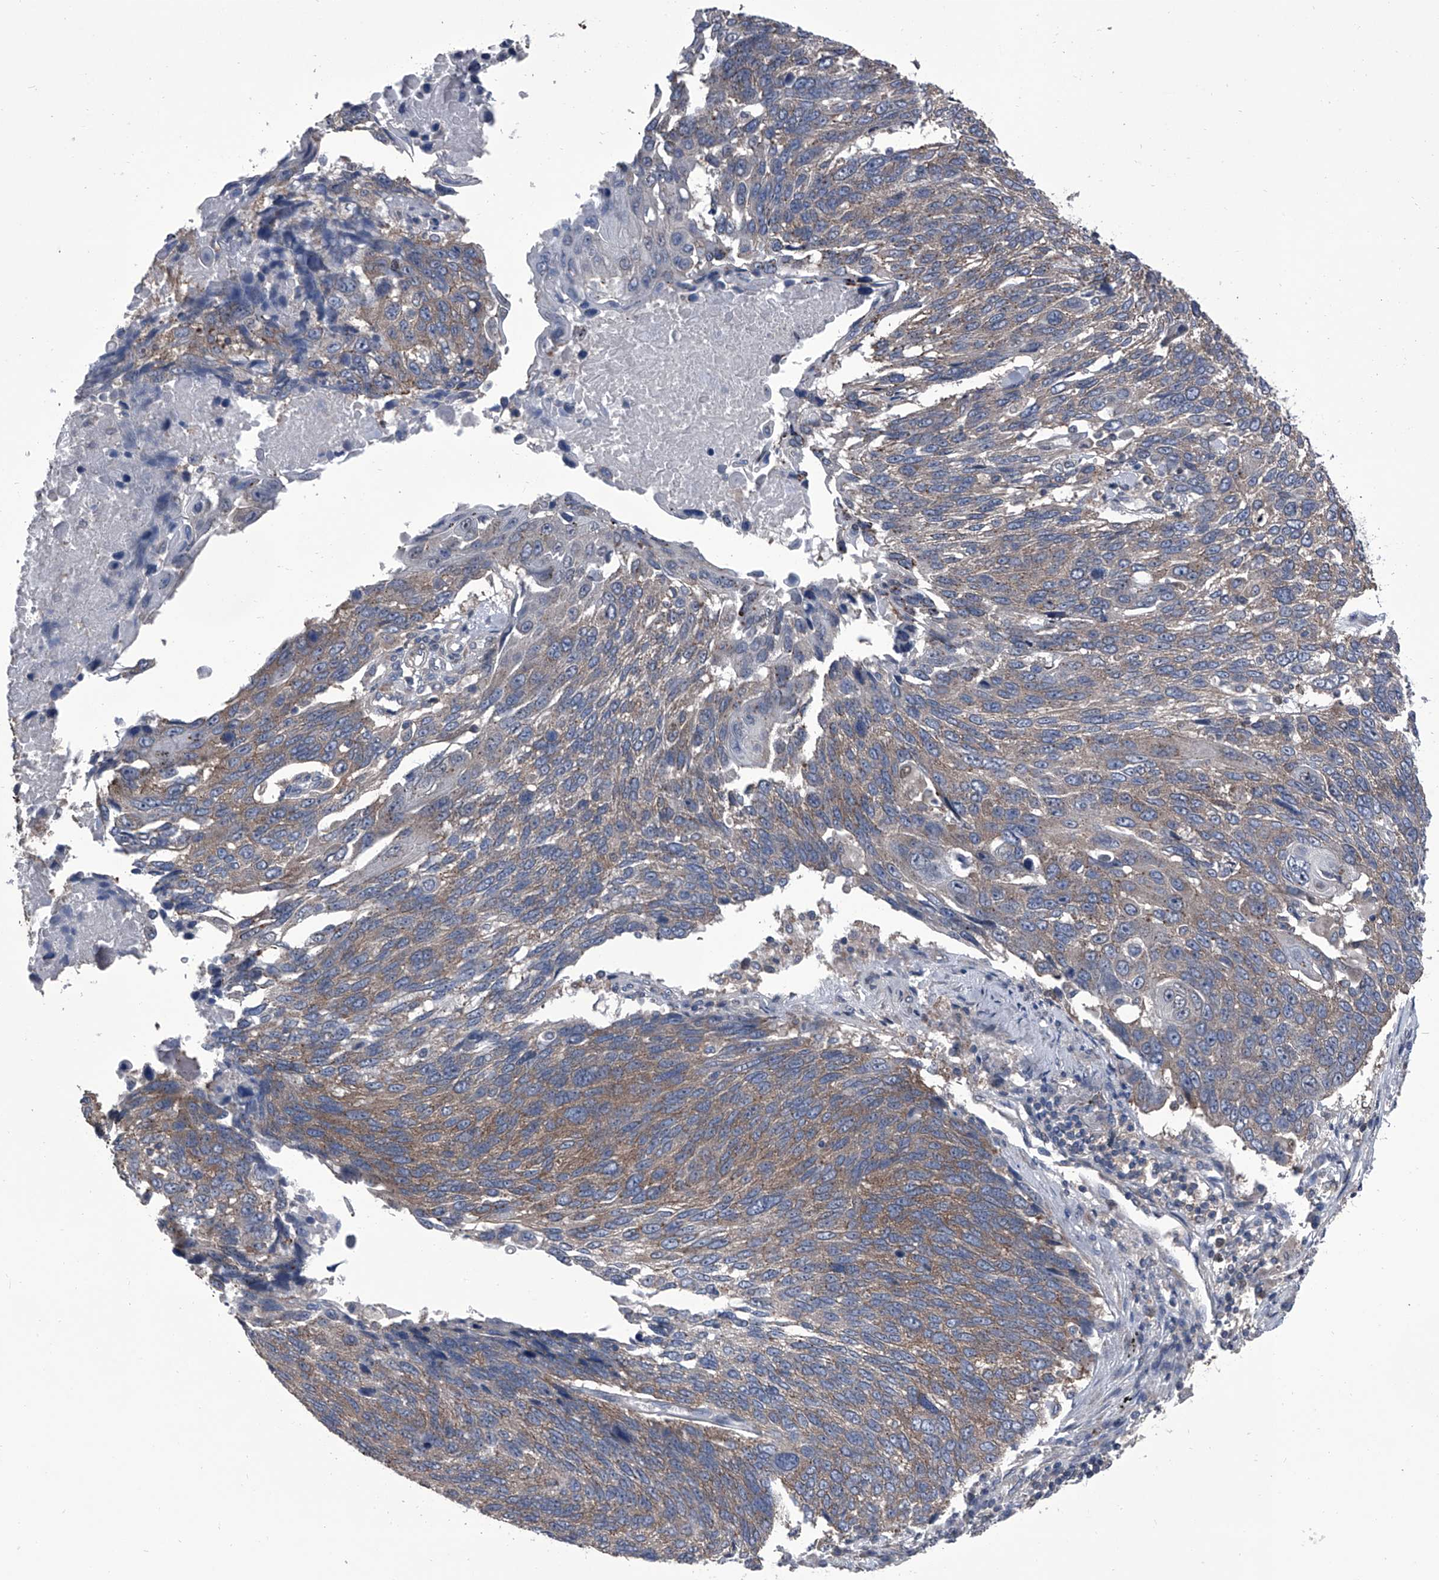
{"staining": {"intensity": "moderate", "quantity": "25%-75%", "location": "cytoplasmic/membranous"}, "tissue": "lung cancer", "cell_type": "Tumor cells", "image_type": "cancer", "snomed": [{"axis": "morphology", "description": "Squamous cell carcinoma, NOS"}, {"axis": "topography", "description": "Lung"}], "caption": "There is medium levels of moderate cytoplasmic/membranous staining in tumor cells of lung cancer, as demonstrated by immunohistochemical staining (brown color).", "gene": "PIP5K1A", "patient": {"sex": "male", "age": 66}}